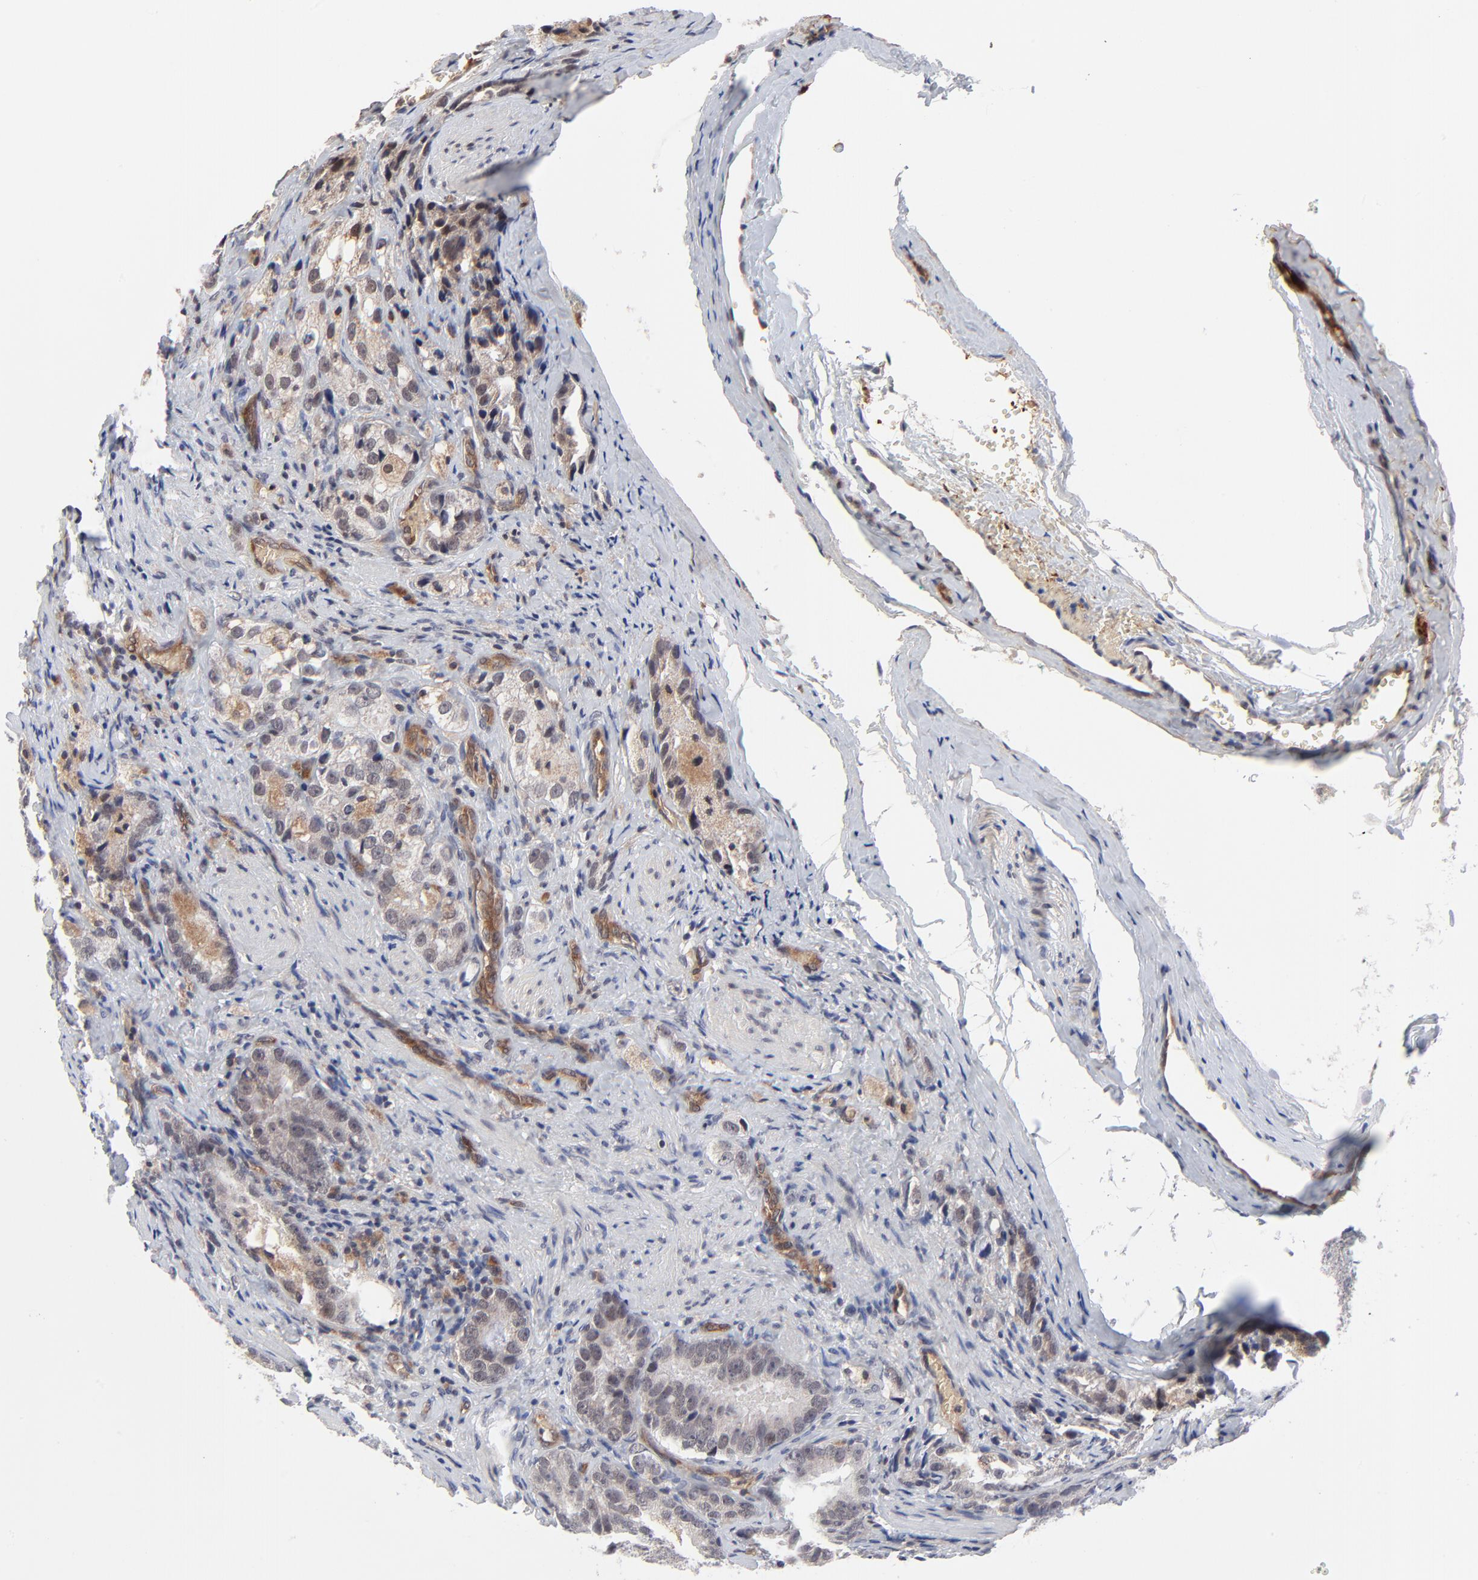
{"staining": {"intensity": "weak", "quantity": ">75%", "location": "cytoplasmic/membranous"}, "tissue": "prostate cancer", "cell_type": "Tumor cells", "image_type": "cancer", "snomed": [{"axis": "morphology", "description": "Adenocarcinoma, High grade"}, {"axis": "topography", "description": "Prostate"}], "caption": "A brown stain shows weak cytoplasmic/membranous staining of a protein in high-grade adenocarcinoma (prostate) tumor cells.", "gene": "CASP10", "patient": {"sex": "male", "age": 63}}